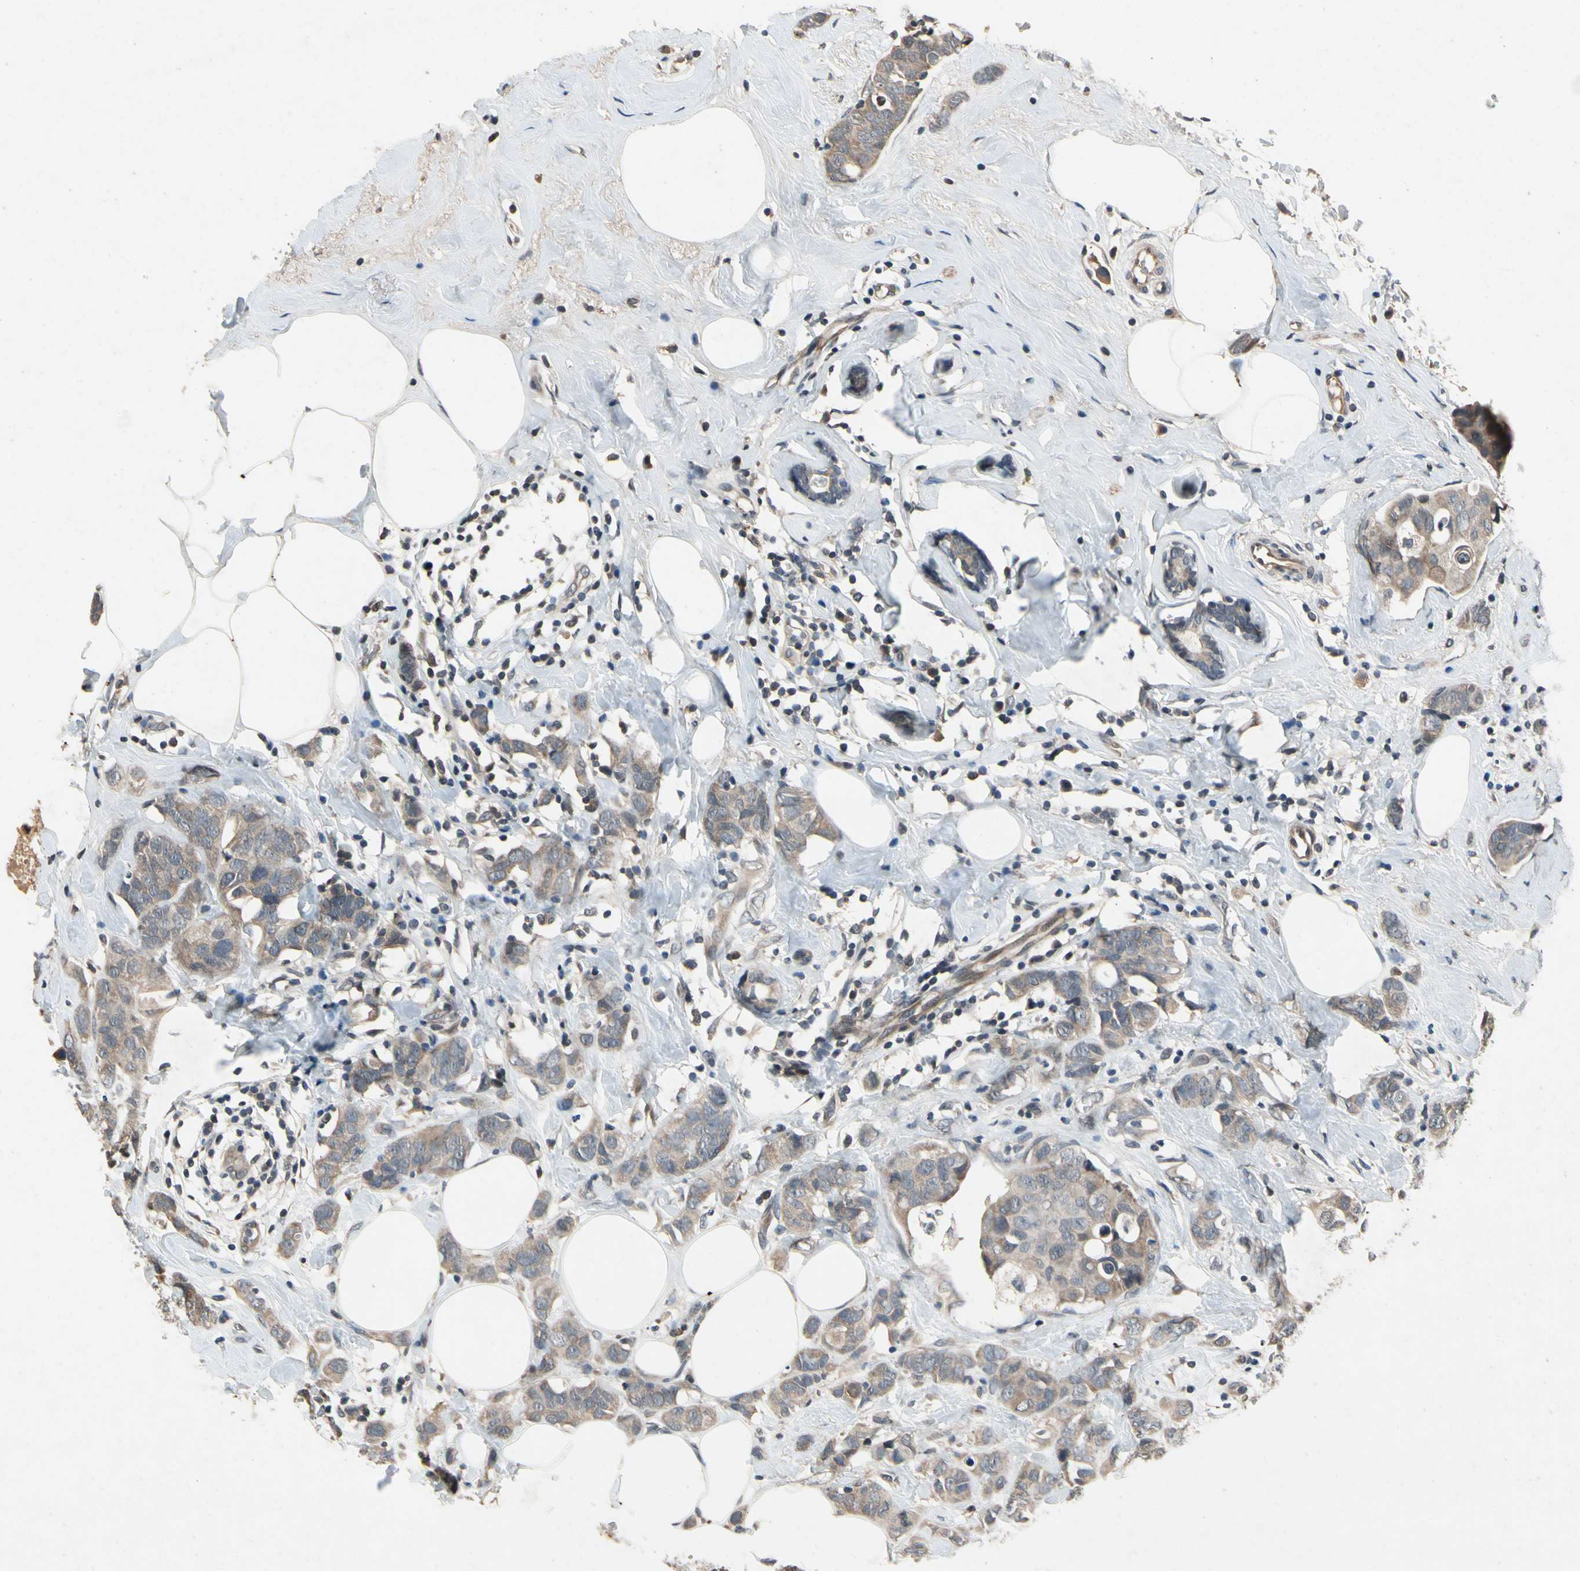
{"staining": {"intensity": "weak", "quantity": ">75%", "location": "cytoplasmic/membranous"}, "tissue": "breast cancer", "cell_type": "Tumor cells", "image_type": "cancer", "snomed": [{"axis": "morphology", "description": "Normal tissue, NOS"}, {"axis": "morphology", "description": "Duct carcinoma"}, {"axis": "topography", "description": "Breast"}], "caption": "Protein staining by immunohistochemistry (IHC) demonstrates weak cytoplasmic/membranous positivity in about >75% of tumor cells in breast cancer.", "gene": "DPY19L3", "patient": {"sex": "female", "age": 50}}